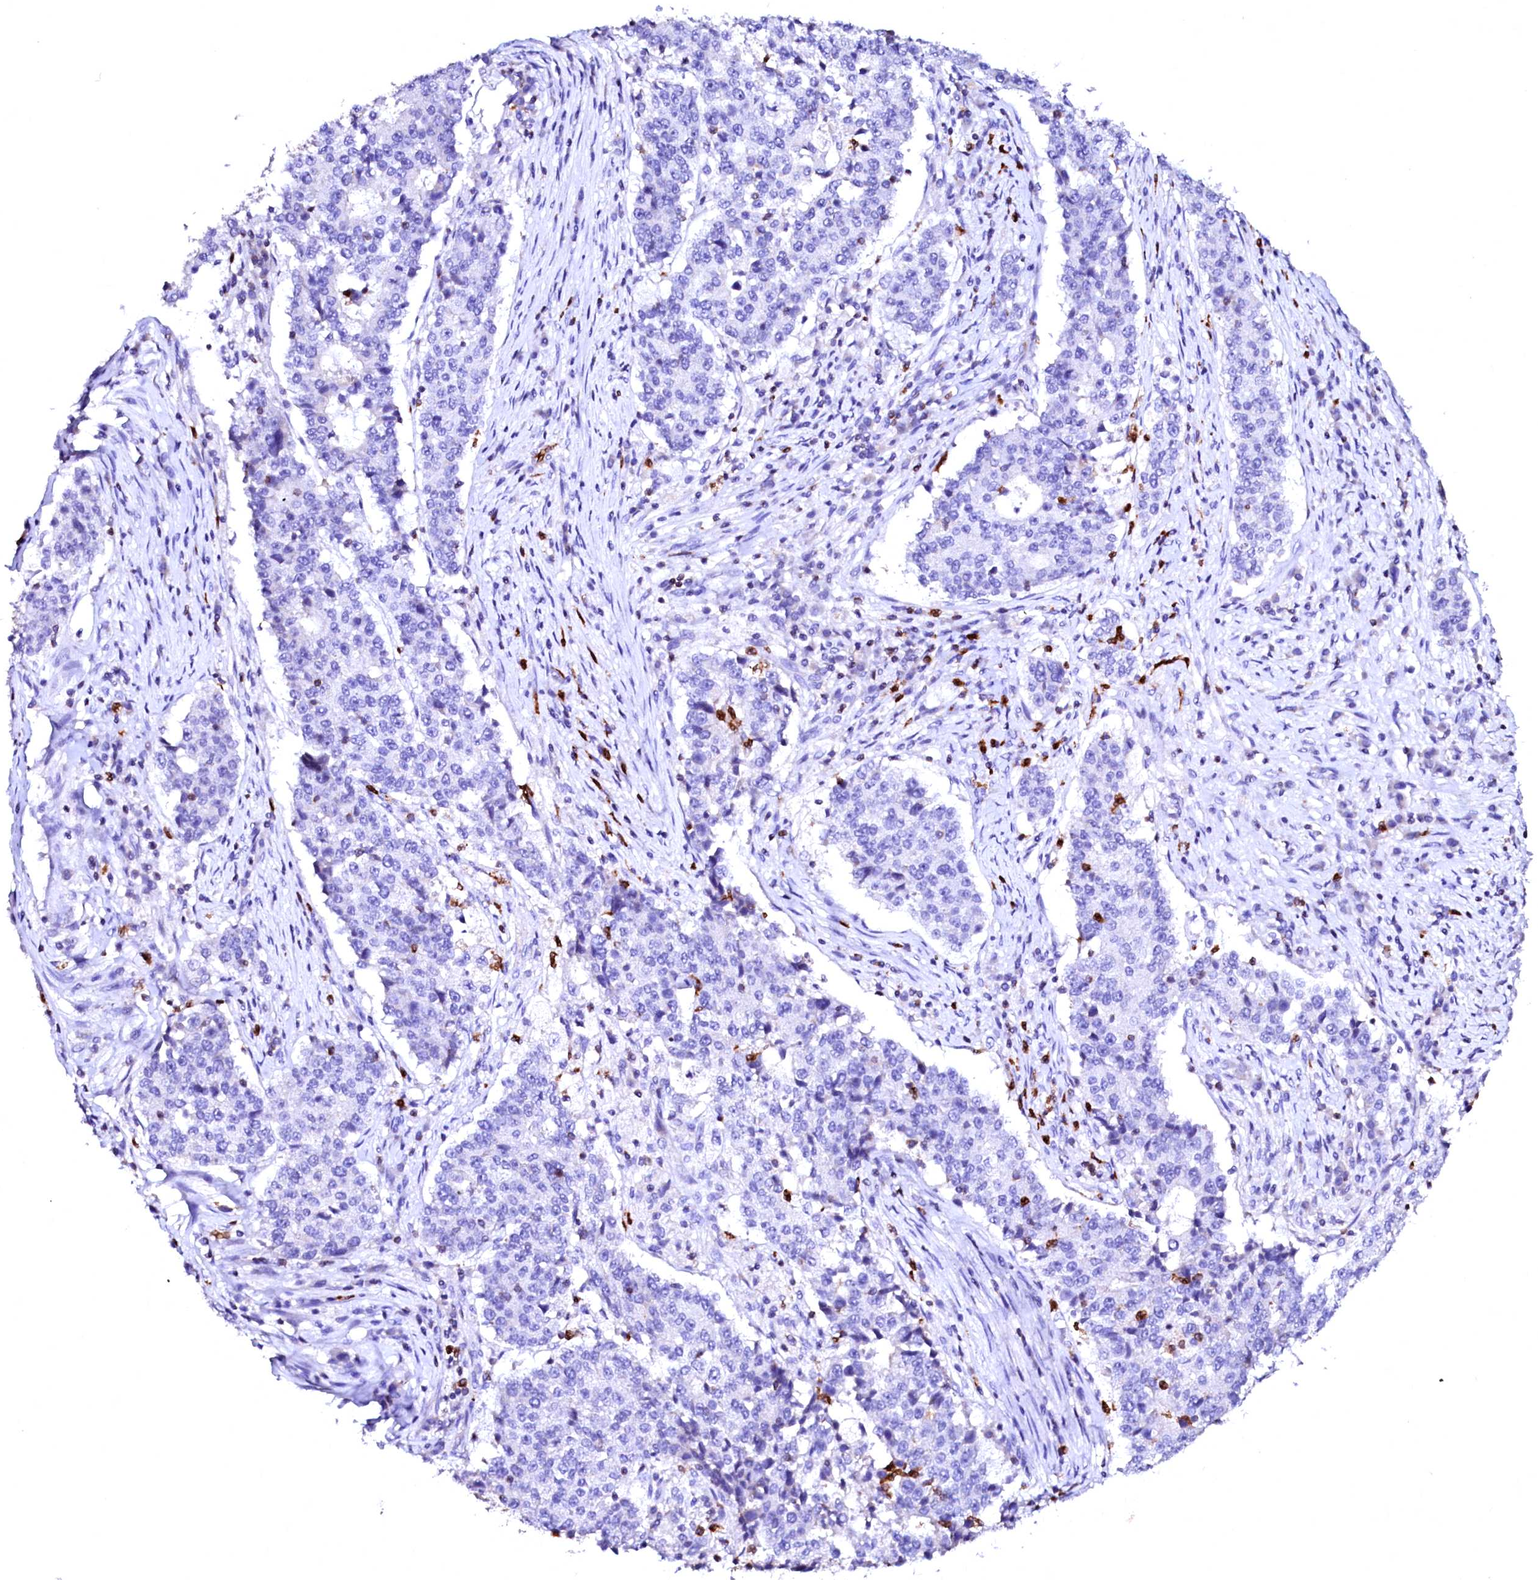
{"staining": {"intensity": "negative", "quantity": "none", "location": "none"}, "tissue": "stomach cancer", "cell_type": "Tumor cells", "image_type": "cancer", "snomed": [{"axis": "morphology", "description": "Adenocarcinoma, NOS"}, {"axis": "topography", "description": "Stomach"}], "caption": "DAB (3,3'-diaminobenzidine) immunohistochemical staining of human stomach cancer displays no significant expression in tumor cells. (DAB (3,3'-diaminobenzidine) IHC with hematoxylin counter stain).", "gene": "RAB27A", "patient": {"sex": "male", "age": 59}}